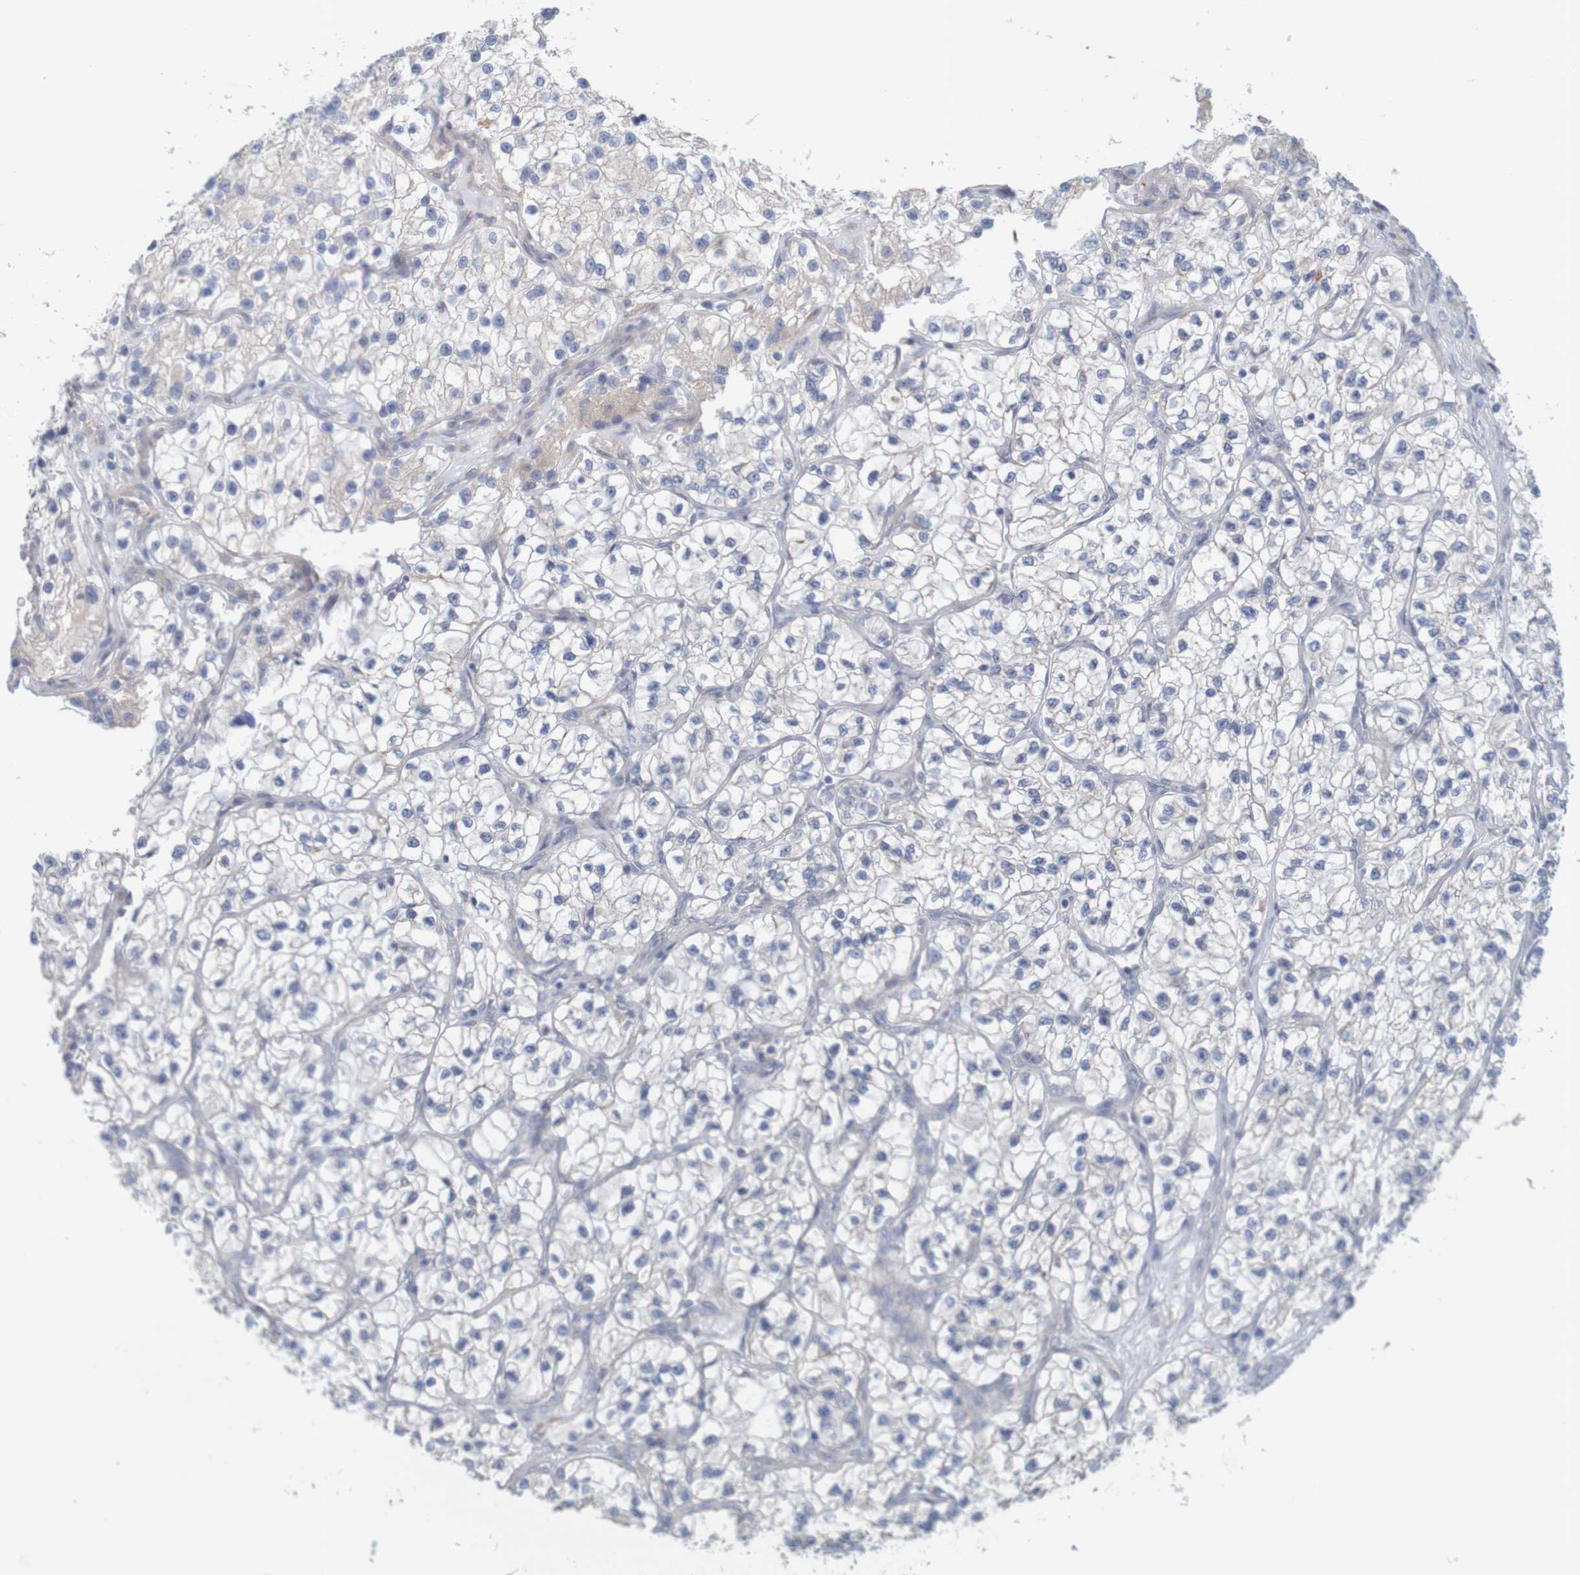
{"staining": {"intensity": "negative", "quantity": "none", "location": "none"}, "tissue": "renal cancer", "cell_type": "Tumor cells", "image_type": "cancer", "snomed": [{"axis": "morphology", "description": "Adenocarcinoma, NOS"}, {"axis": "topography", "description": "Kidney"}], "caption": "IHC photomicrograph of neoplastic tissue: human renal cancer stained with DAB (3,3'-diaminobenzidine) exhibits no significant protein staining in tumor cells.", "gene": "KRT23", "patient": {"sex": "female", "age": 57}}